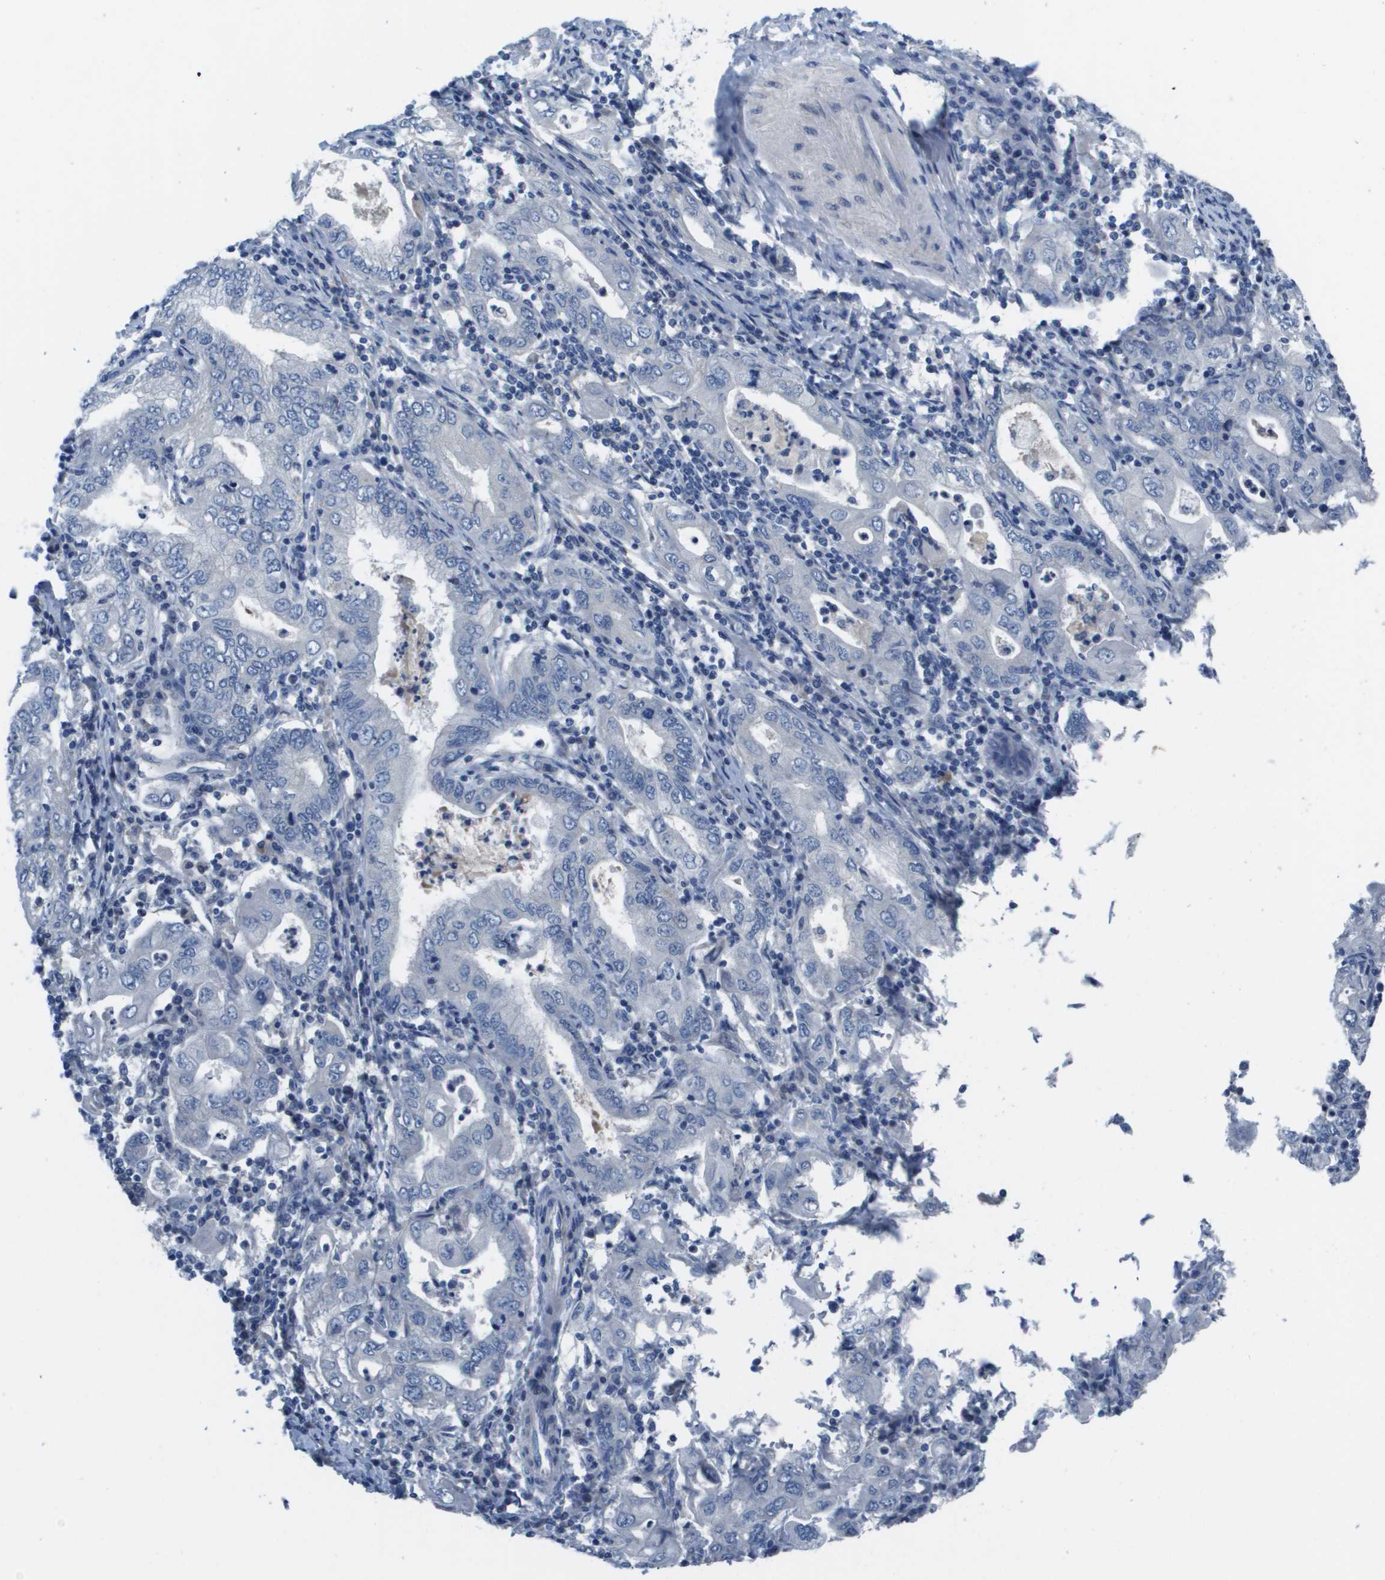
{"staining": {"intensity": "negative", "quantity": "none", "location": "none"}, "tissue": "stomach cancer", "cell_type": "Tumor cells", "image_type": "cancer", "snomed": [{"axis": "morphology", "description": "Normal tissue, NOS"}, {"axis": "morphology", "description": "Adenocarcinoma, NOS"}, {"axis": "topography", "description": "Esophagus"}, {"axis": "topography", "description": "Stomach, upper"}, {"axis": "topography", "description": "Peripheral nerve tissue"}], "caption": "Immunohistochemical staining of human adenocarcinoma (stomach) displays no significant expression in tumor cells.", "gene": "NCS1", "patient": {"sex": "male", "age": 62}}